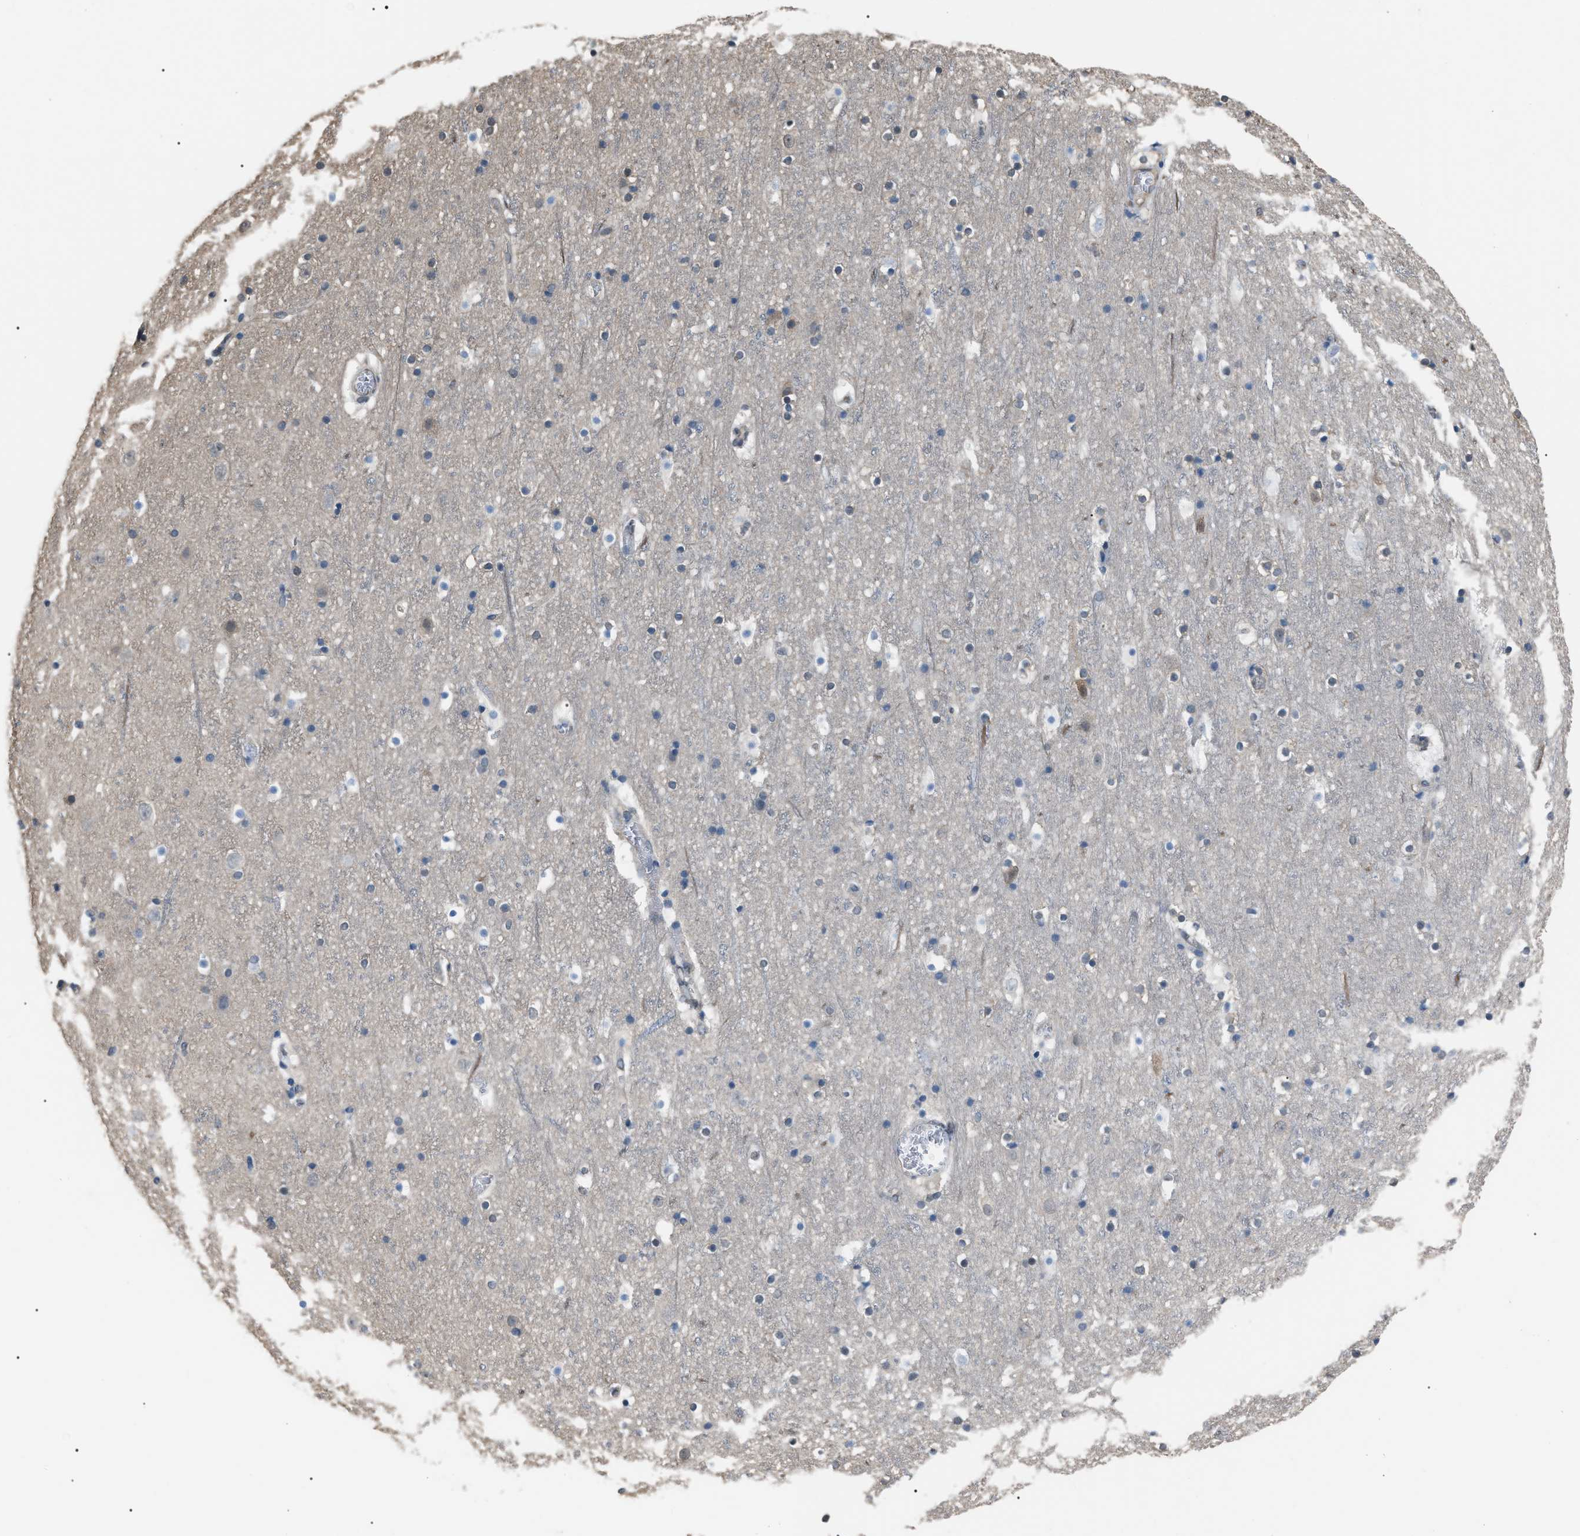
{"staining": {"intensity": "negative", "quantity": "none", "location": "none"}, "tissue": "cerebral cortex", "cell_type": "Endothelial cells", "image_type": "normal", "snomed": [{"axis": "morphology", "description": "Normal tissue, NOS"}, {"axis": "topography", "description": "Cerebral cortex"}], "caption": "Immunohistochemistry photomicrograph of benign cerebral cortex: human cerebral cortex stained with DAB (3,3'-diaminobenzidine) reveals no significant protein positivity in endothelial cells. (DAB immunohistochemistry with hematoxylin counter stain).", "gene": "PDCD5", "patient": {"sex": "male", "age": 45}}